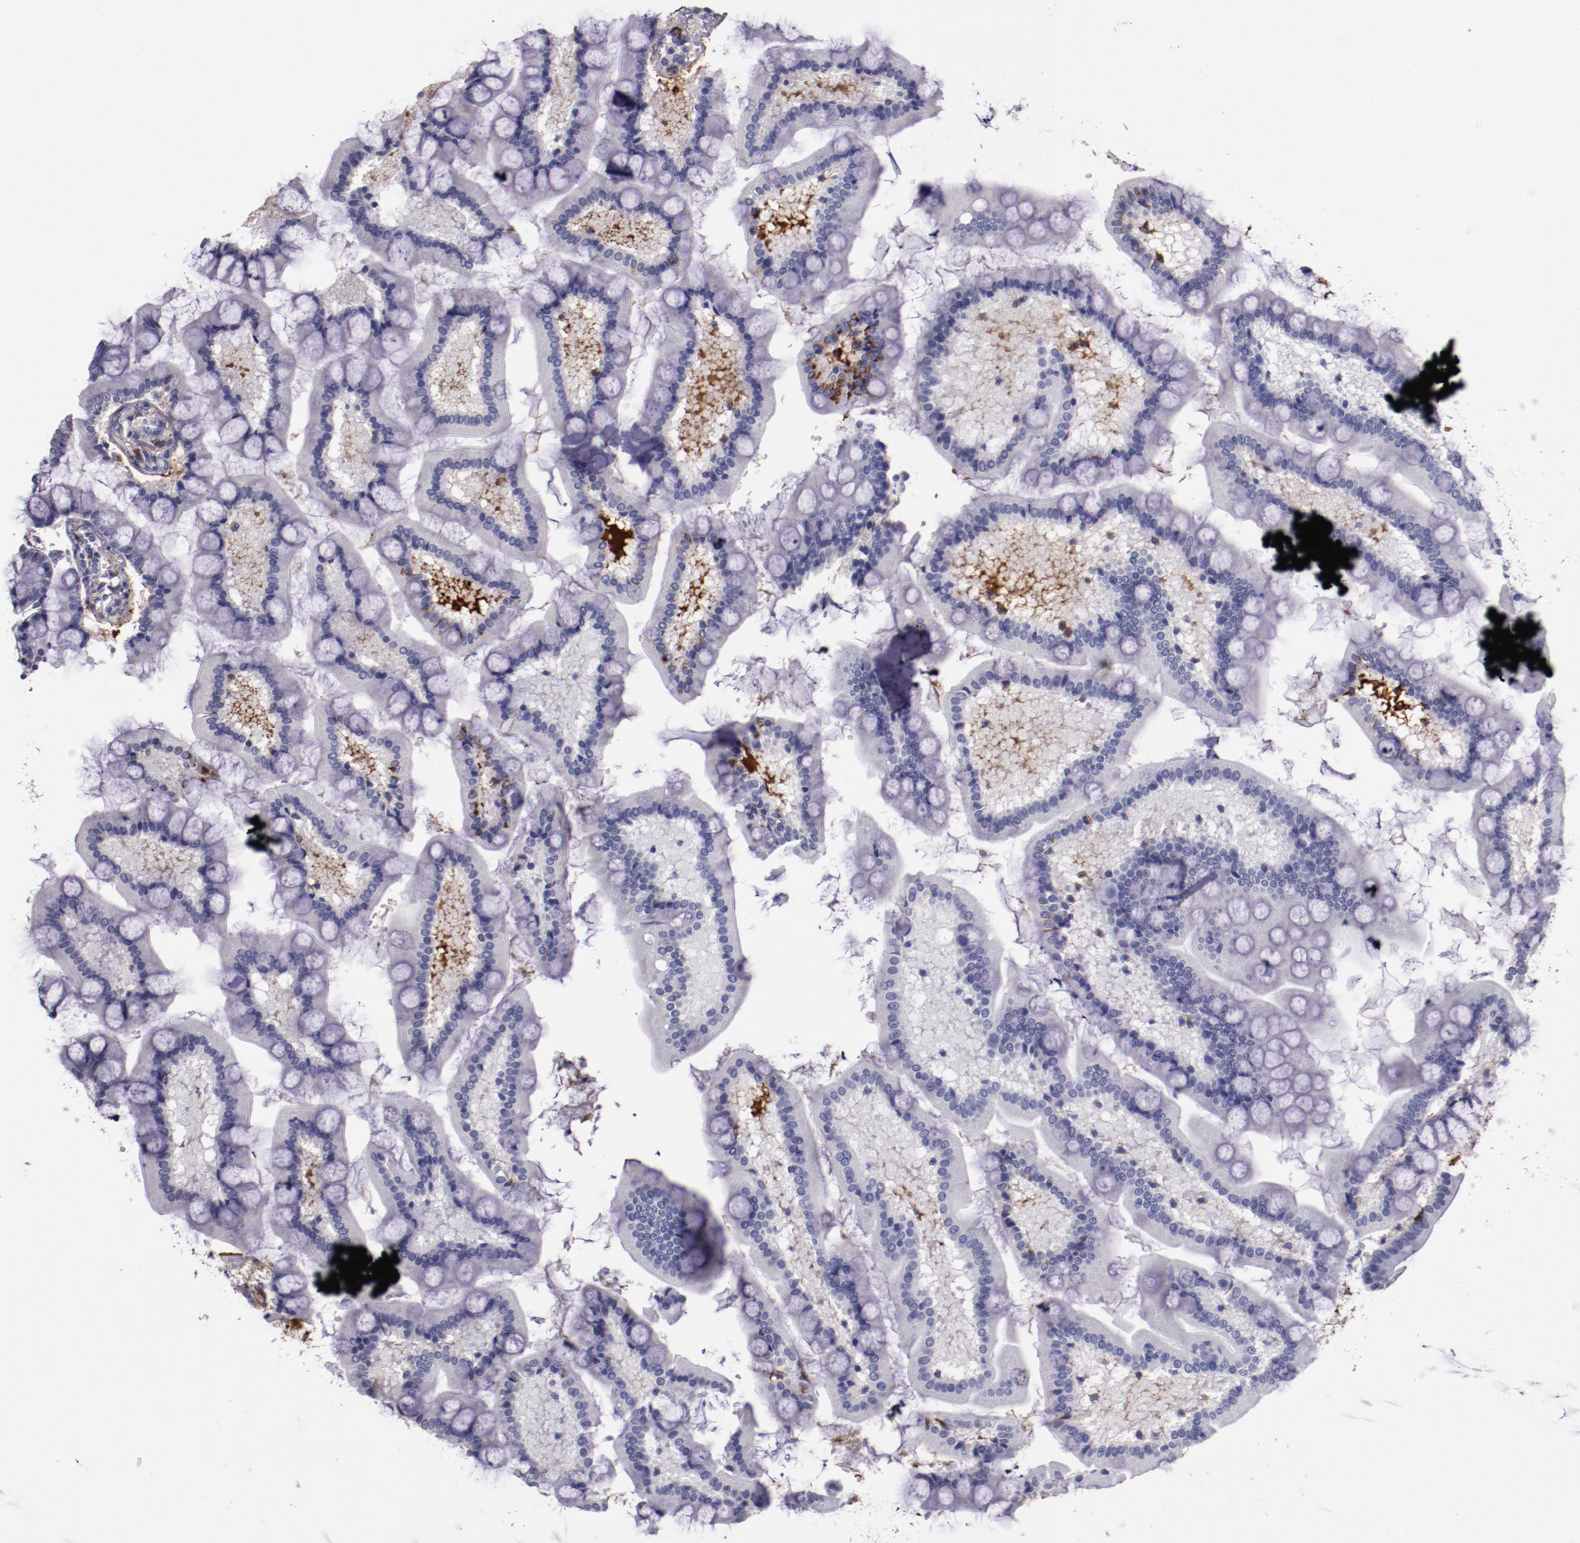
{"staining": {"intensity": "moderate", "quantity": "<25%", "location": "cytoplasmic/membranous"}, "tissue": "small intestine", "cell_type": "Glandular cells", "image_type": "normal", "snomed": [{"axis": "morphology", "description": "Normal tissue, NOS"}, {"axis": "topography", "description": "Small intestine"}], "caption": "Immunohistochemistry histopathology image of unremarkable human small intestine stained for a protein (brown), which demonstrates low levels of moderate cytoplasmic/membranous expression in about <25% of glandular cells.", "gene": "A2M", "patient": {"sex": "male", "age": 41}}